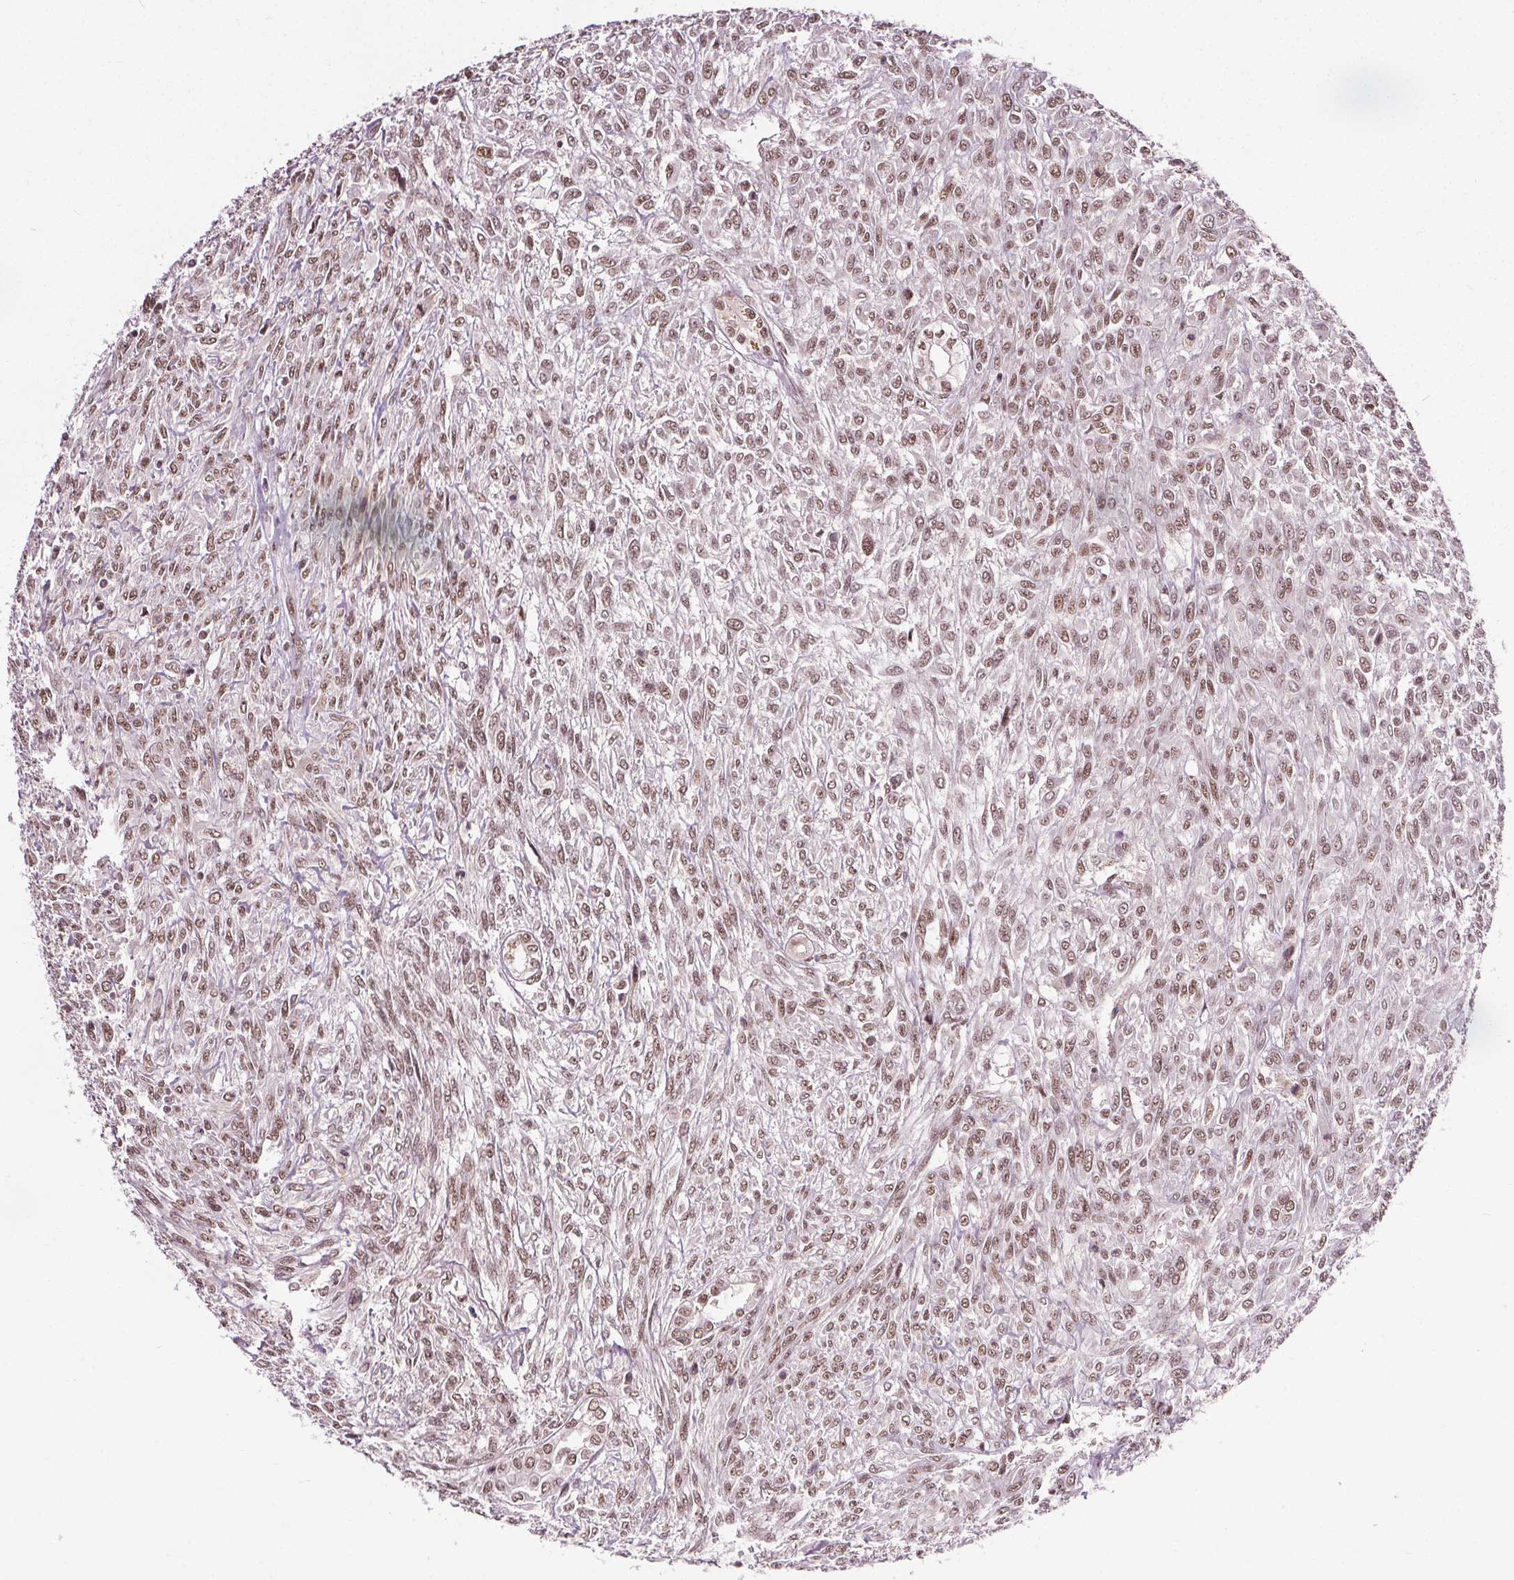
{"staining": {"intensity": "moderate", "quantity": ">75%", "location": "nuclear"}, "tissue": "renal cancer", "cell_type": "Tumor cells", "image_type": "cancer", "snomed": [{"axis": "morphology", "description": "Adenocarcinoma, NOS"}, {"axis": "topography", "description": "Kidney"}], "caption": "The photomicrograph exhibits staining of renal cancer, revealing moderate nuclear protein expression (brown color) within tumor cells.", "gene": "MED6", "patient": {"sex": "male", "age": 58}}